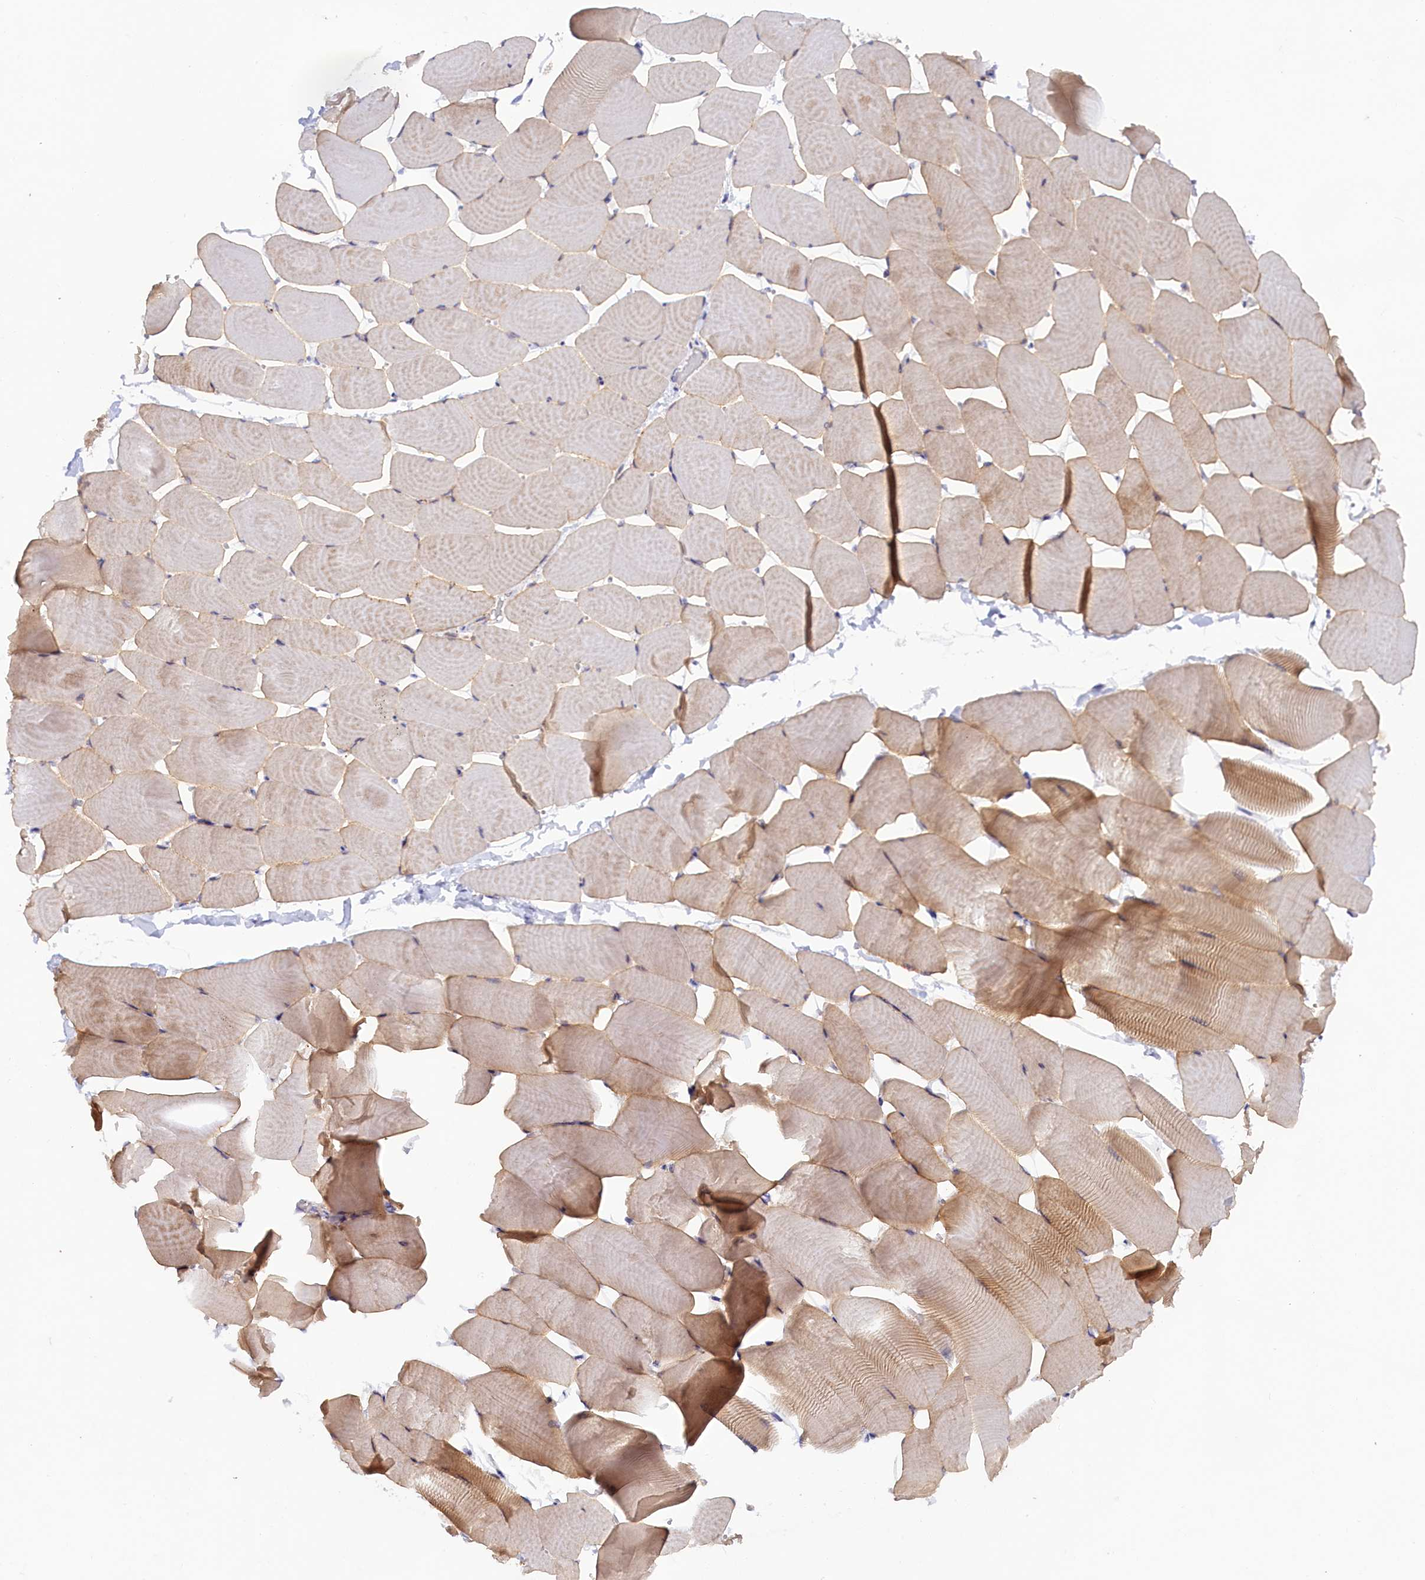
{"staining": {"intensity": "moderate", "quantity": ">75%", "location": "cytoplasmic/membranous"}, "tissue": "skeletal muscle", "cell_type": "Myocytes", "image_type": "normal", "snomed": [{"axis": "morphology", "description": "Normal tissue, NOS"}, {"axis": "topography", "description": "Skeletal muscle"}], "caption": "Myocytes display moderate cytoplasmic/membranous expression in approximately >75% of cells in benign skeletal muscle. (brown staining indicates protein expression, while blue staining denotes nuclei).", "gene": "HYKK", "patient": {"sex": "male", "age": 25}}